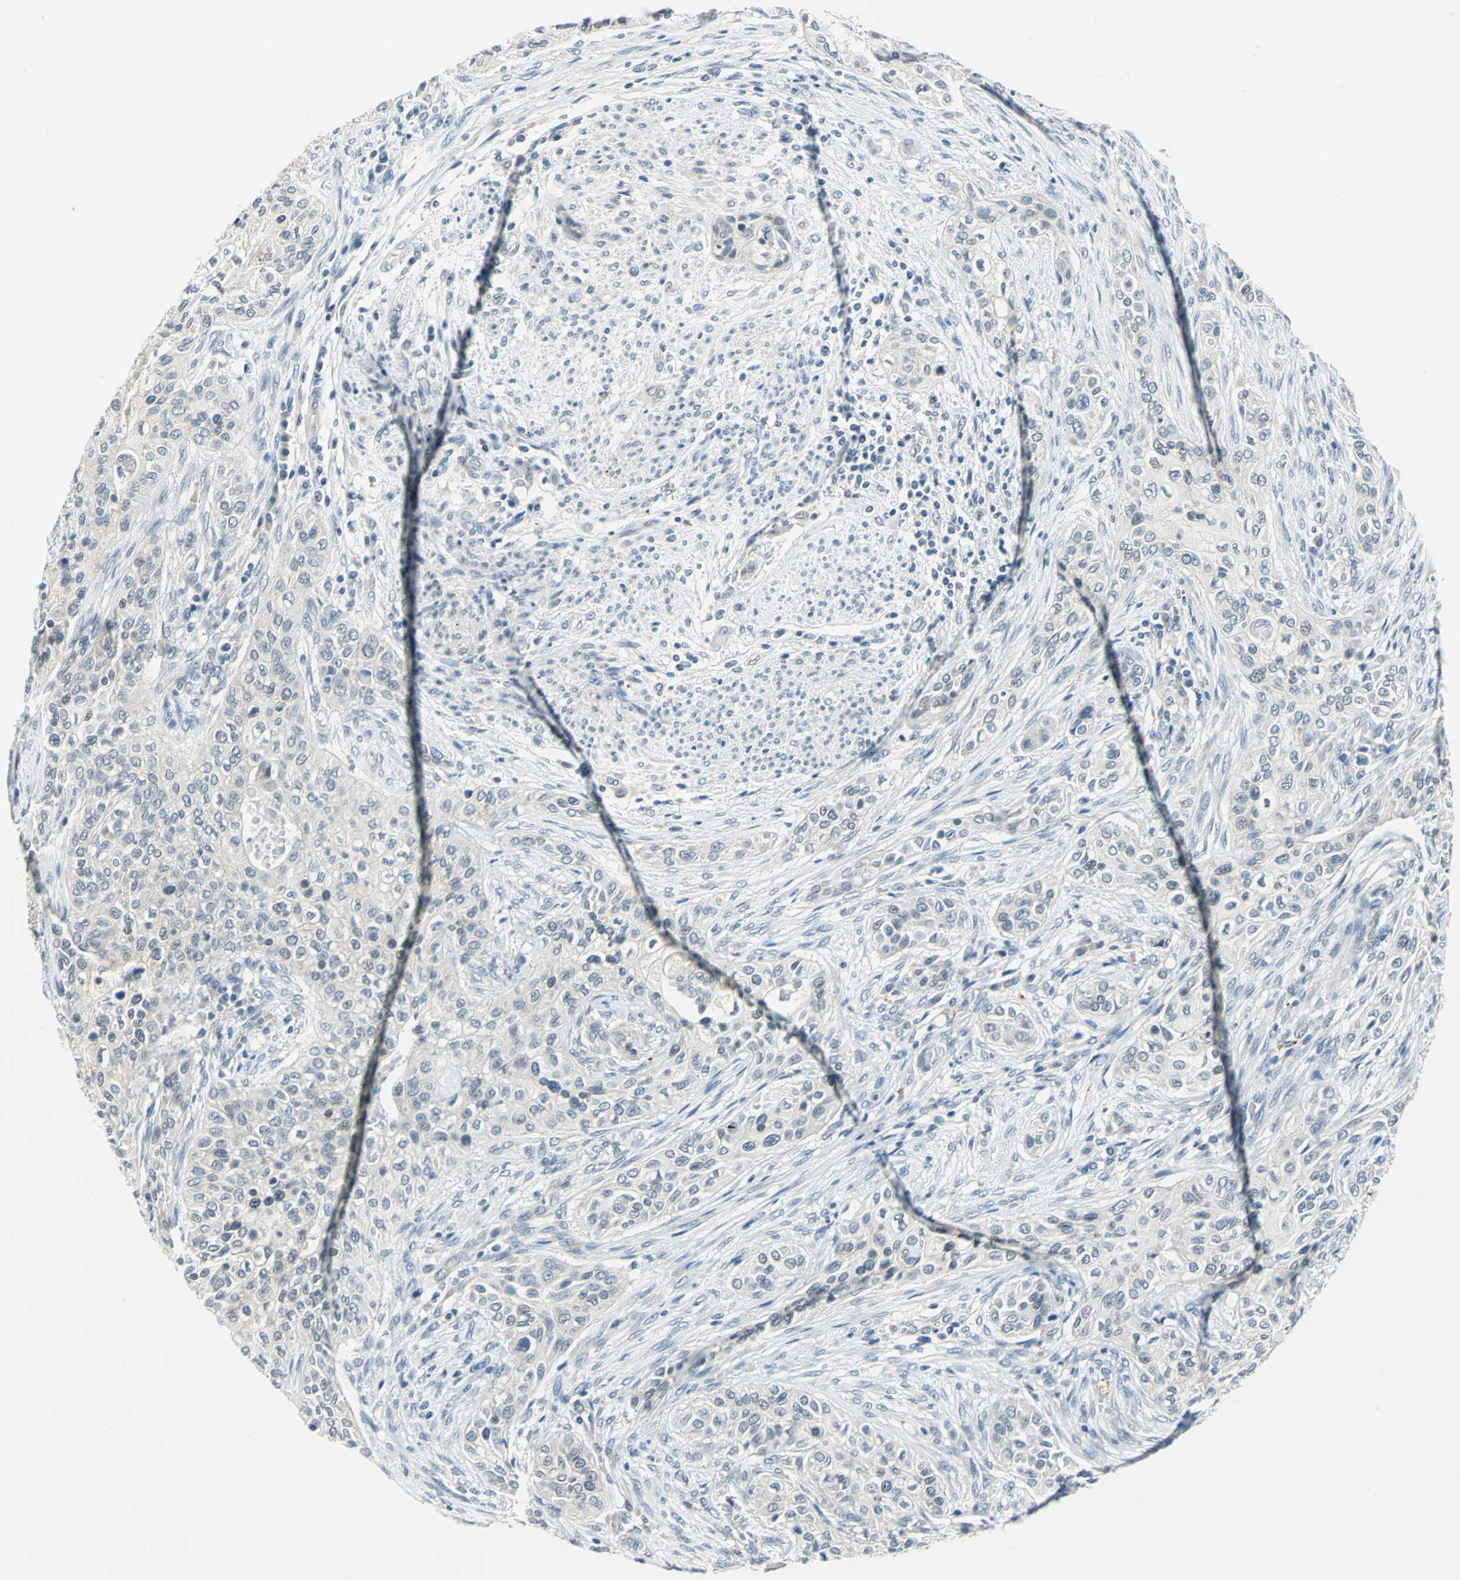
{"staining": {"intensity": "negative", "quantity": "none", "location": "none"}, "tissue": "urothelial cancer", "cell_type": "Tumor cells", "image_type": "cancer", "snomed": [{"axis": "morphology", "description": "Urothelial carcinoma, High grade"}, {"axis": "topography", "description": "Urinary bladder"}], "caption": "Tumor cells are negative for brown protein staining in urothelial carcinoma (high-grade). (DAB (3,3'-diaminobenzidine) immunohistochemistry (IHC), high magnification).", "gene": "PIN1", "patient": {"sex": "male", "age": 74}}